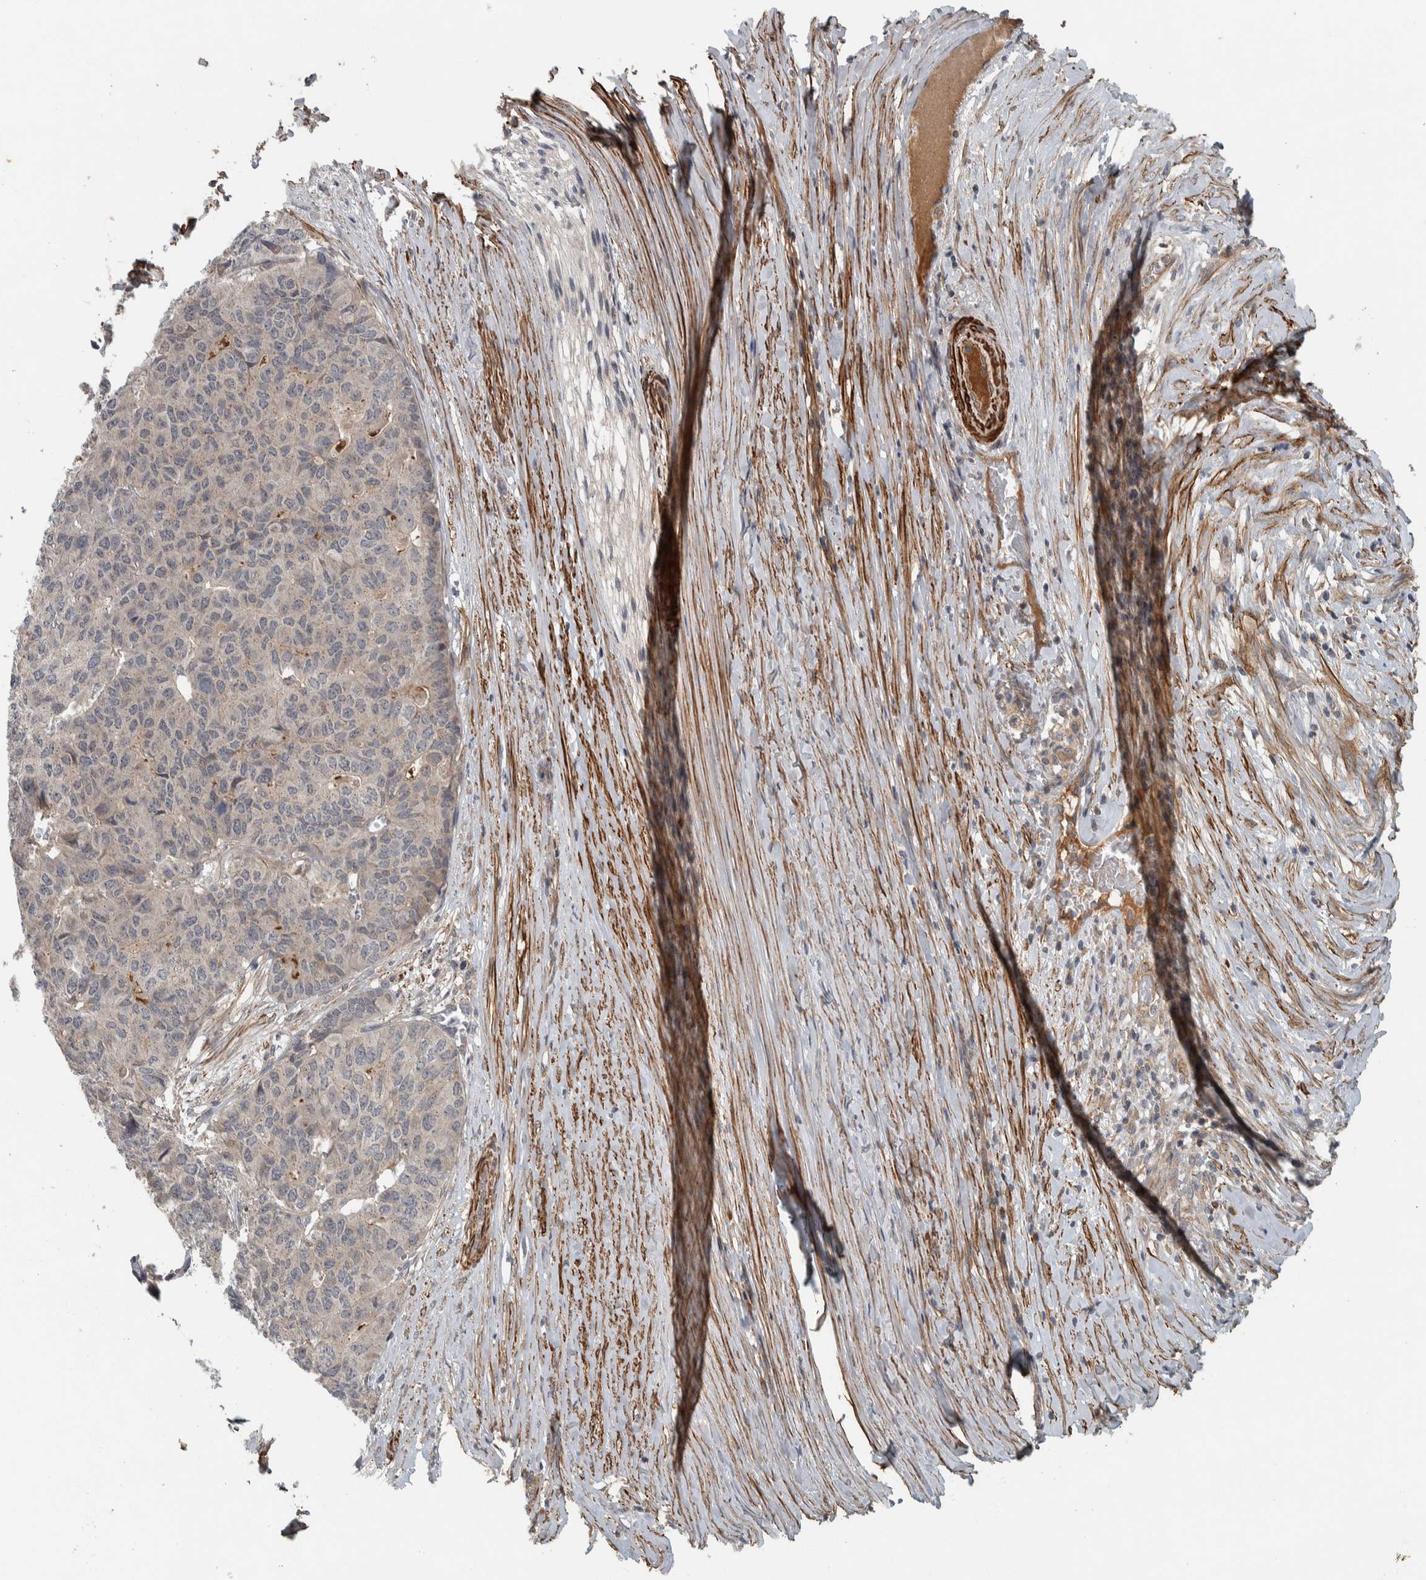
{"staining": {"intensity": "negative", "quantity": "none", "location": "none"}, "tissue": "pancreatic cancer", "cell_type": "Tumor cells", "image_type": "cancer", "snomed": [{"axis": "morphology", "description": "Adenocarcinoma, NOS"}, {"axis": "topography", "description": "Pancreas"}], "caption": "Immunohistochemistry (IHC) image of pancreatic cancer stained for a protein (brown), which shows no staining in tumor cells.", "gene": "LBHD1", "patient": {"sex": "male", "age": 50}}